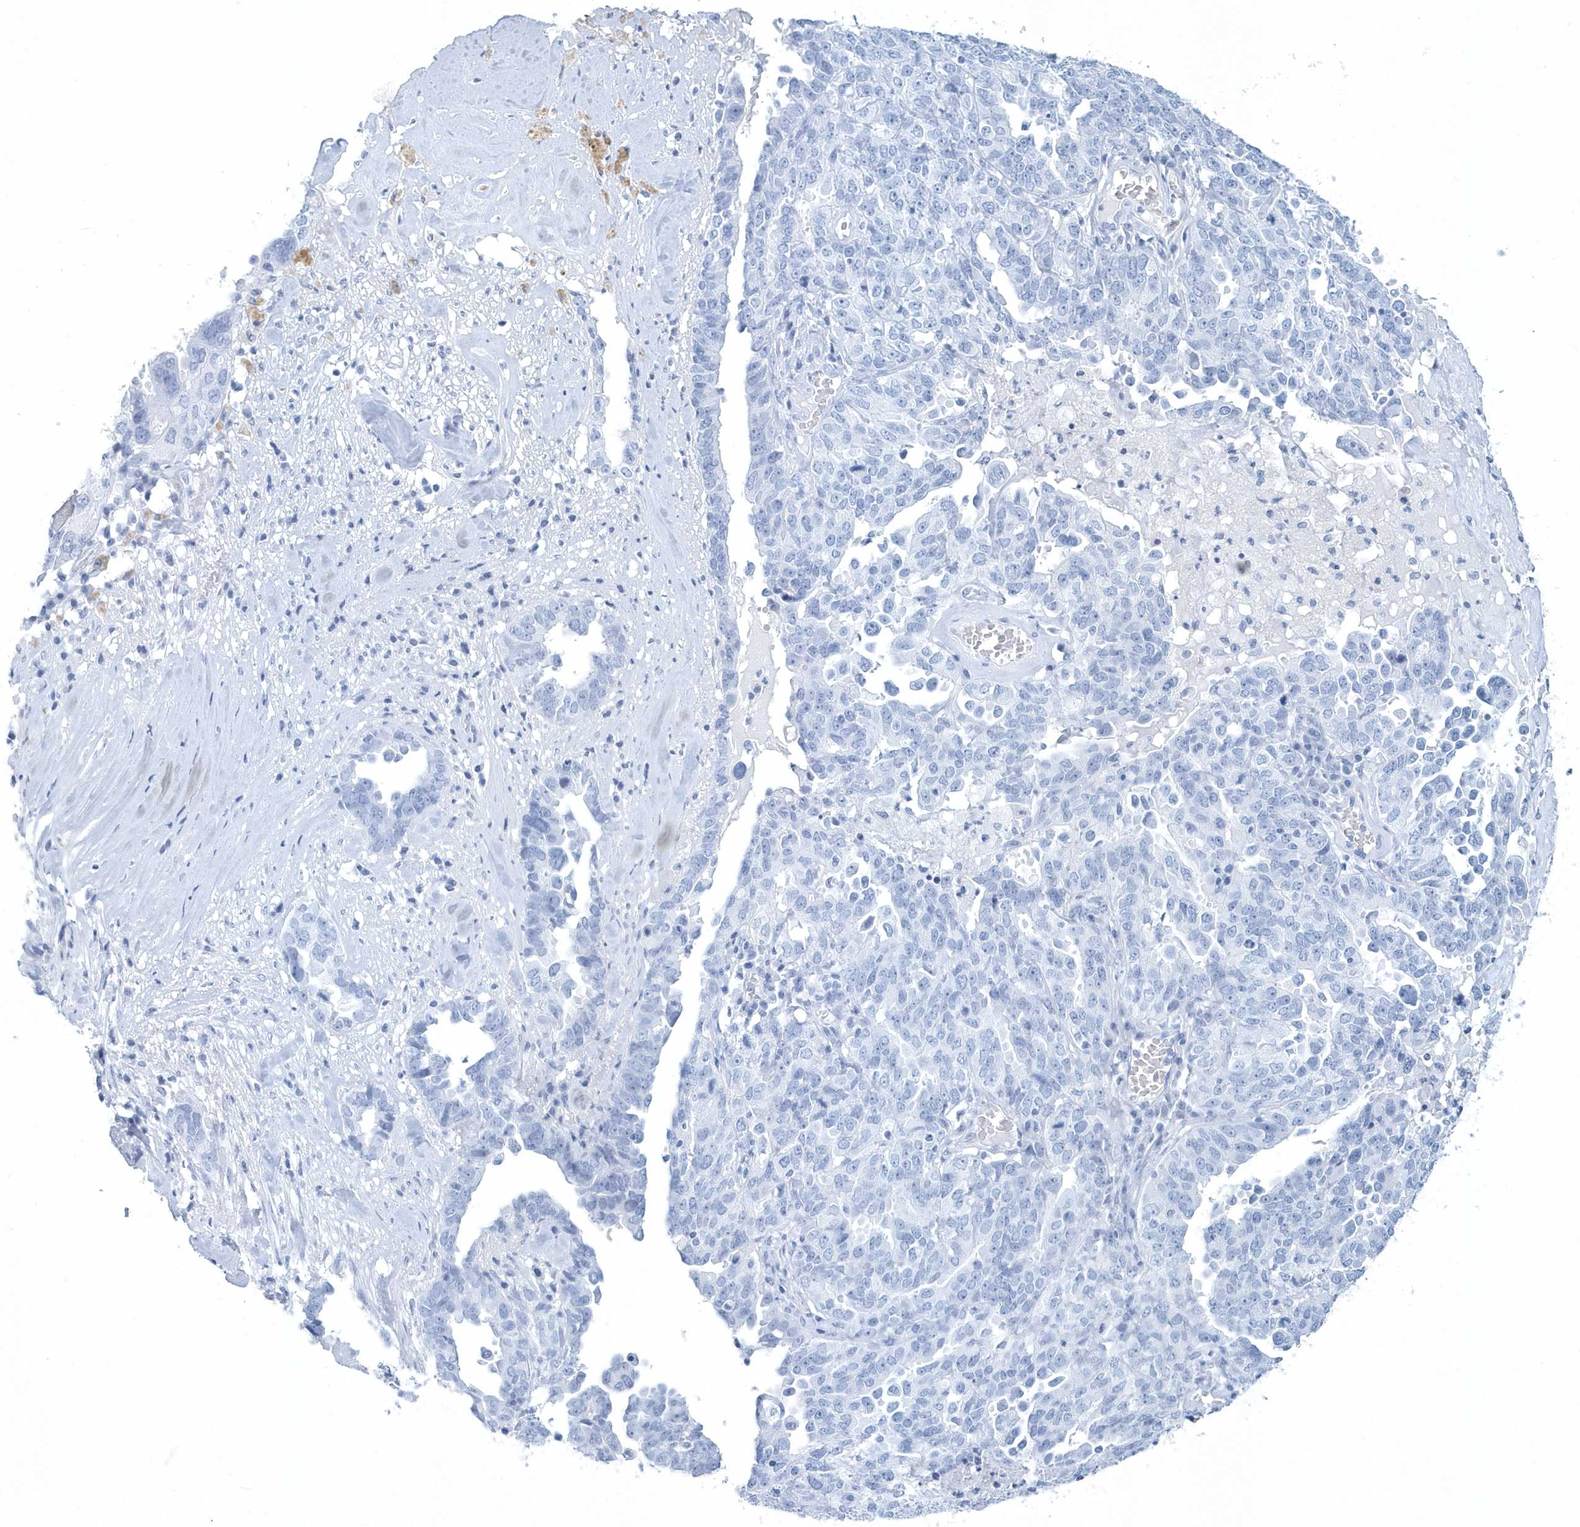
{"staining": {"intensity": "negative", "quantity": "none", "location": "none"}, "tissue": "ovarian cancer", "cell_type": "Tumor cells", "image_type": "cancer", "snomed": [{"axis": "morphology", "description": "Carcinoma, endometroid"}, {"axis": "topography", "description": "Ovary"}], "caption": "This micrograph is of ovarian cancer (endometroid carcinoma) stained with immunohistochemistry (IHC) to label a protein in brown with the nuclei are counter-stained blue. There is no expression in tumor cells.", "gene": "PTPRO", "patient": {"sex": "female", "age": 62}}